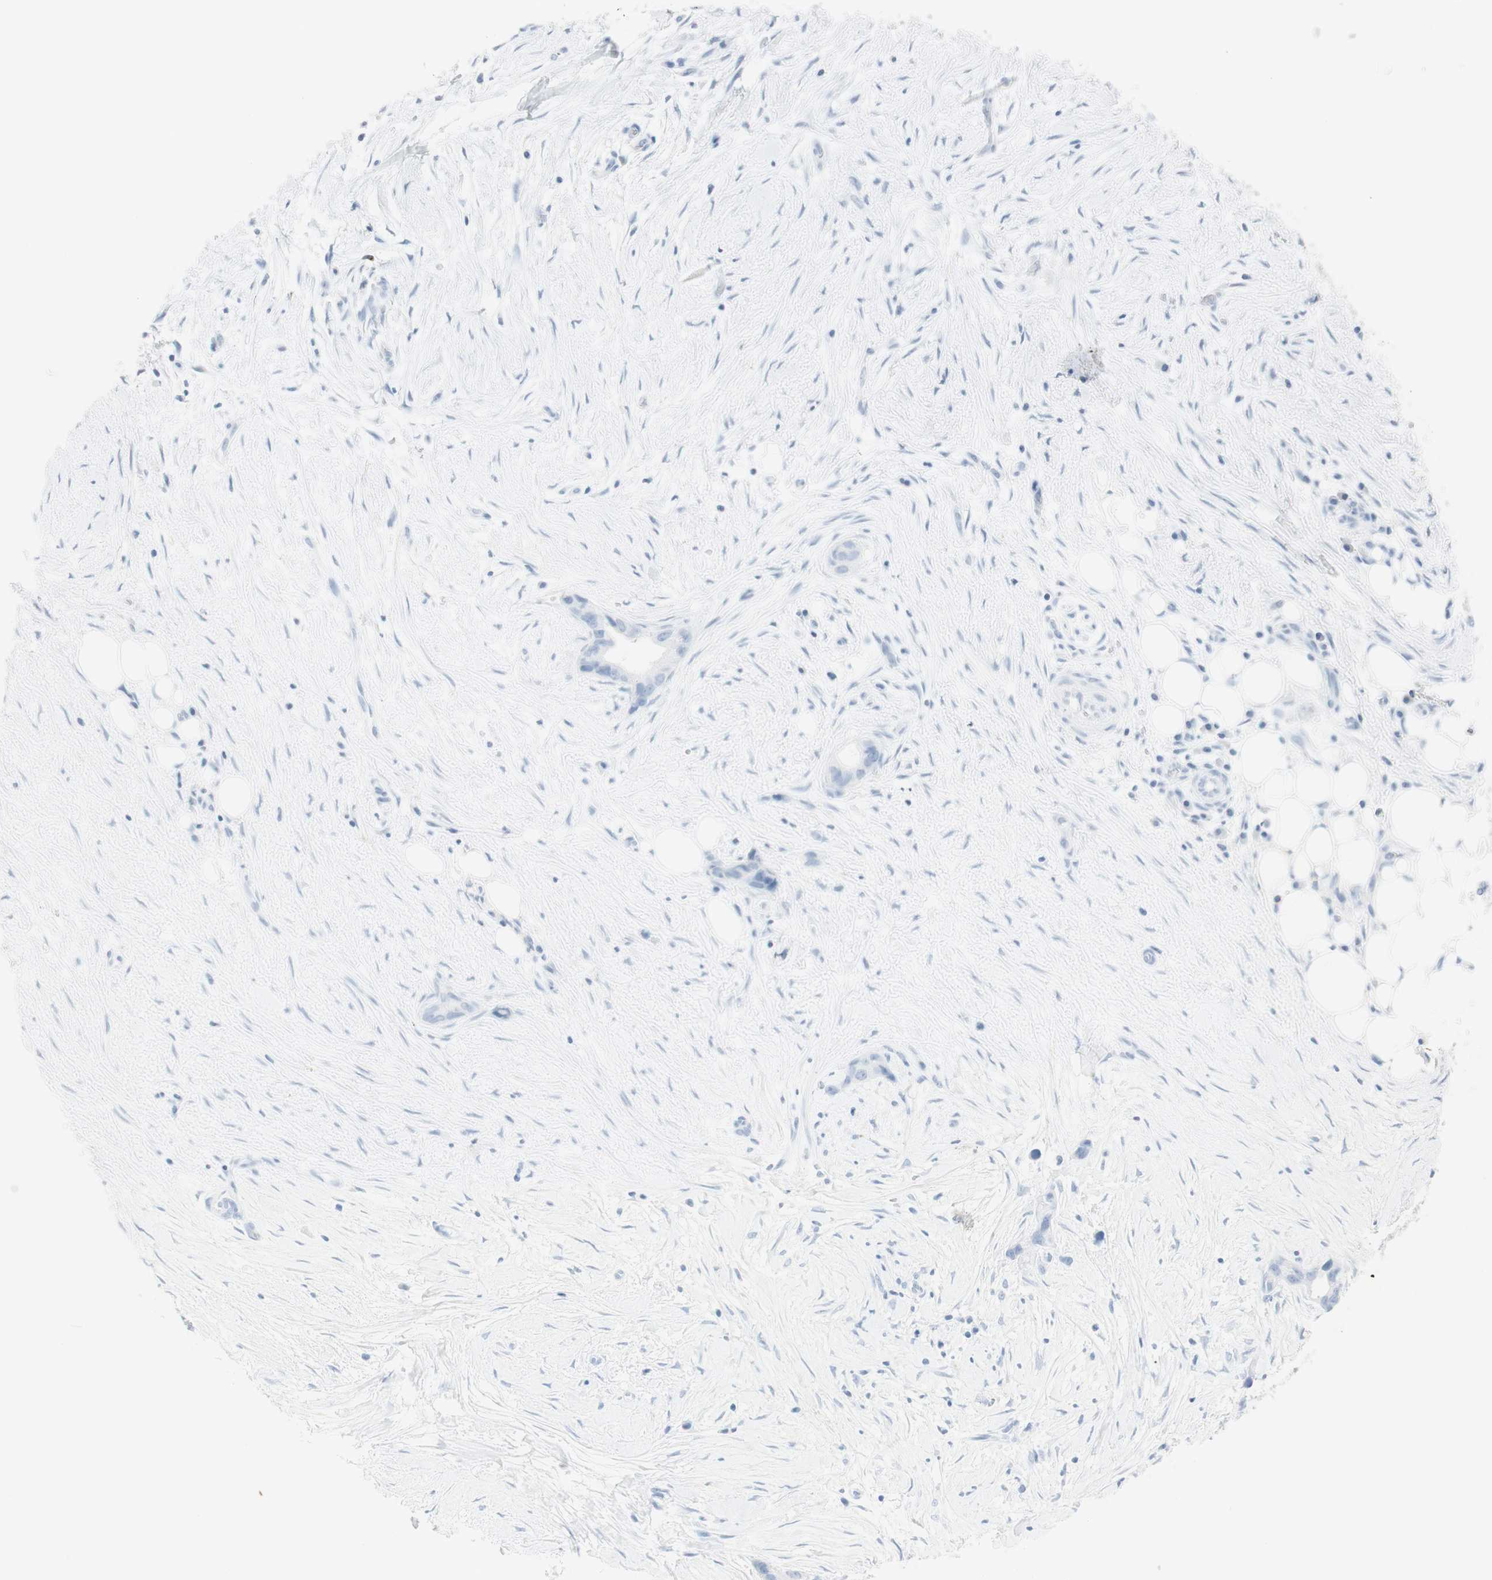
{"staining": {"intensity": "negative", "quantity": "none", "location": "none"}, "tissue": "liver cancer", "cell_type": "Tumor cells", "image_type": "cancer", "snomed": [{"axis": "morphology", "description": "Cholangiocarcinoma"}, {"axis": "topography", "description": "Liver"}], "caption": "A high-resolution image shows immunohistochemistry (IHC) staining of liver cancer, which displays no significant expression in tumor cells. Brightfield microscopy of immunohistochemistry stained with DAB (brown) and hematoxylin (blue), captured at high magnification.", "gene": "NAPSA", "patient": {"sex": "female", "age": 55}}